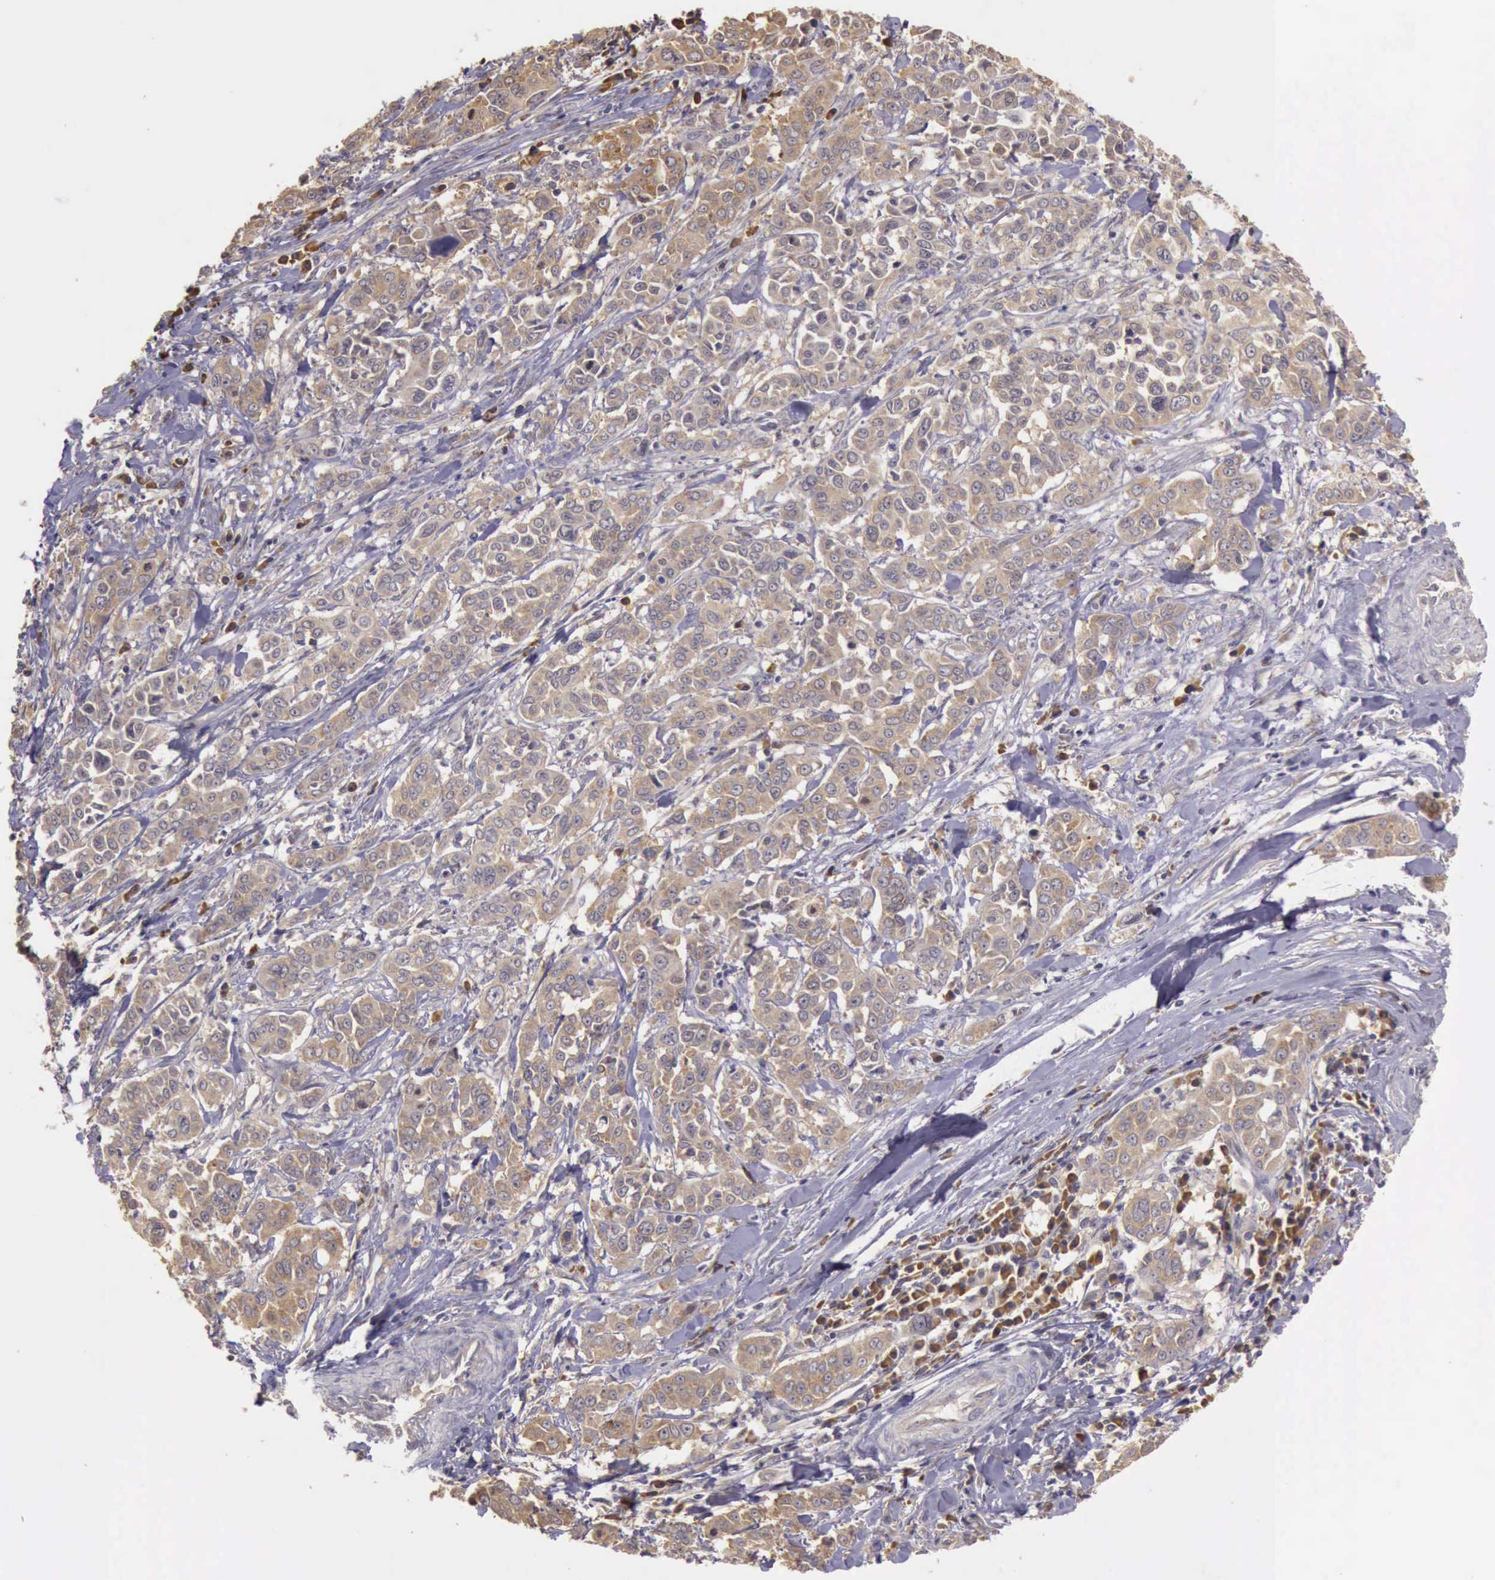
{"staining": {"intensity": "moderate", "quantity": ">75%", "location": "cytoplasmic/membranous"}, "tissue": "pancreatic cancer", "cell_type": "Tumor cells", "image_type": "cancer", "snomed": [{"axis": "morphology", "description": "Adenocarcinoma, NOS"}, {"axis": "topography", "description": "Pancreas"}], "caption": "Protein staining of pancreatic cancer tissue demonstrates moderate cytoplasmic/membranous expression in about >75% of tumor cells.", "gene": "EIF5", "patient": {"sex": "female", "age": 52}}